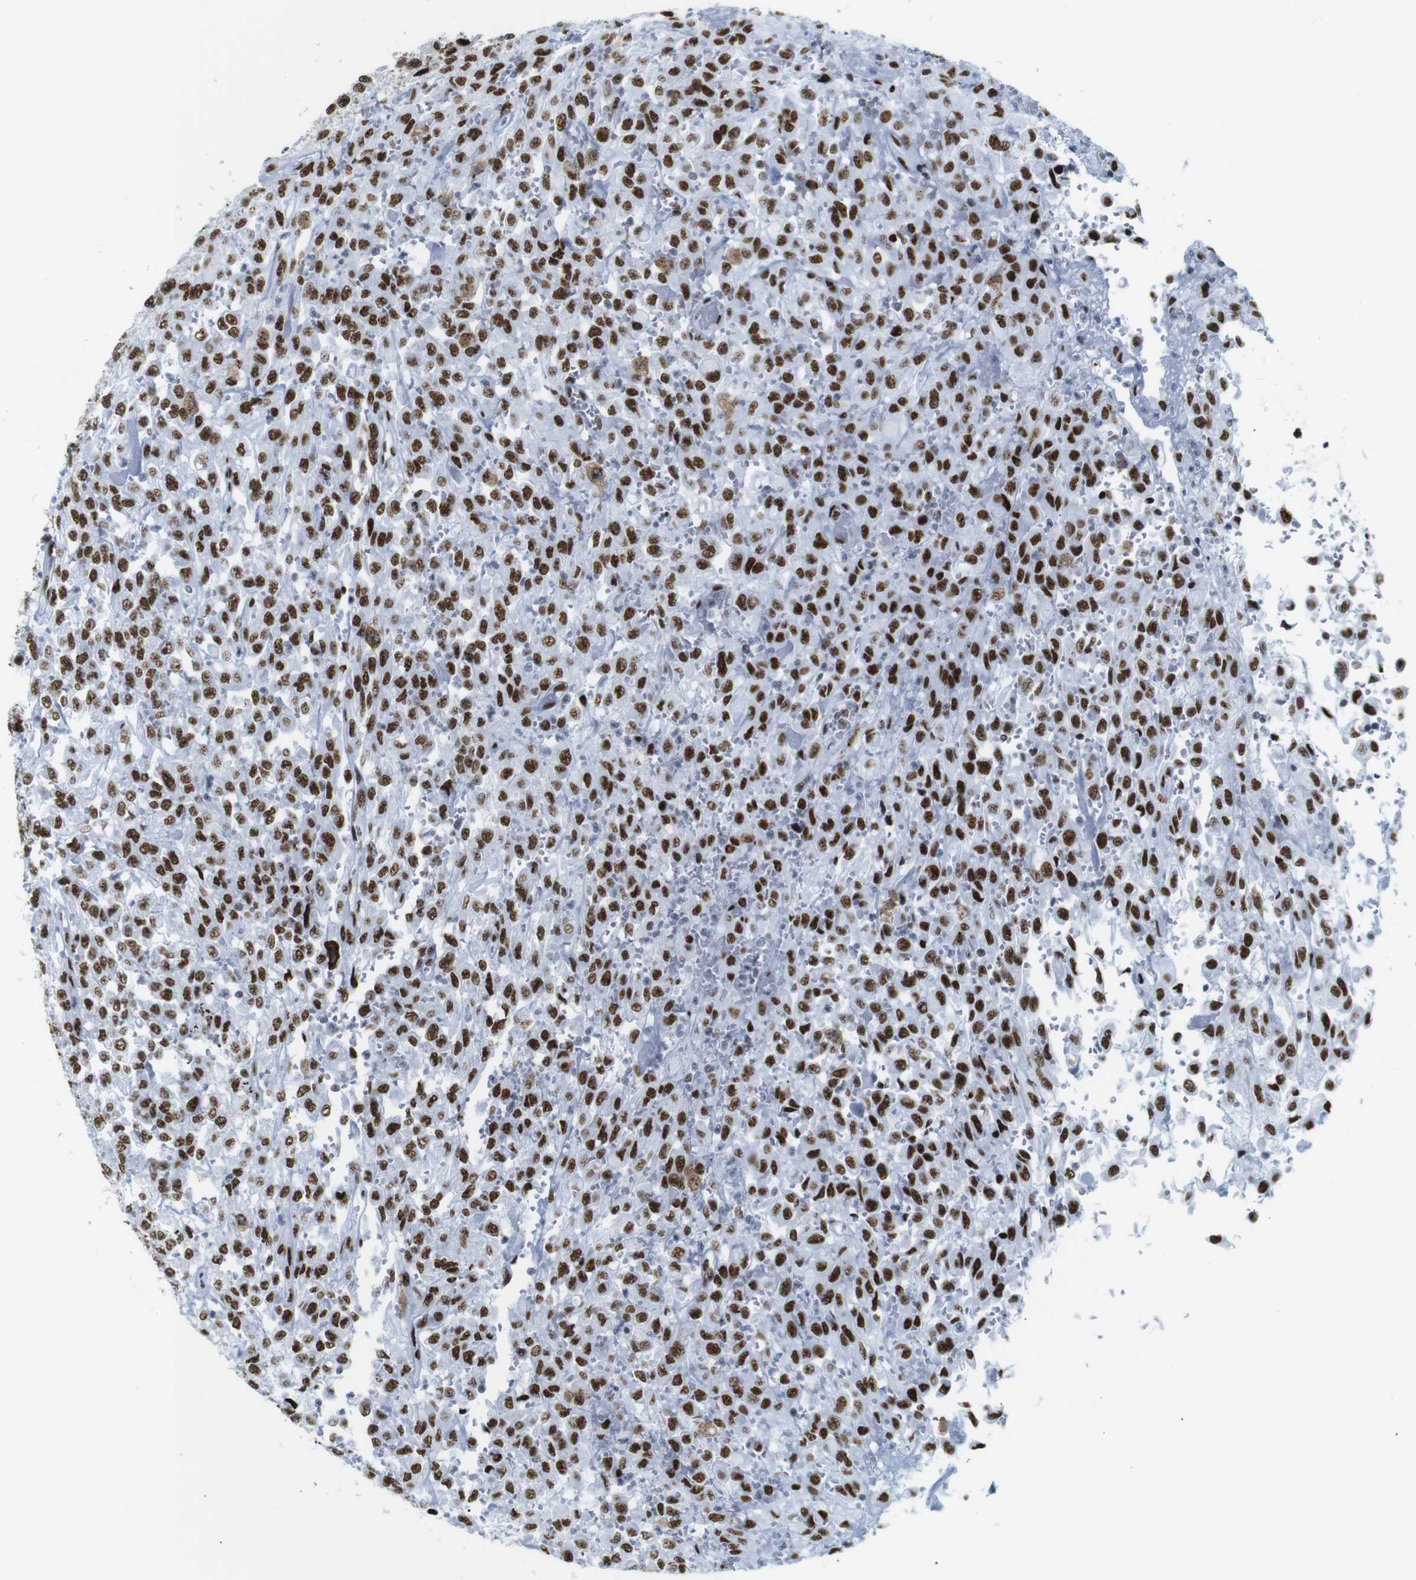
{"staining": {"intensity": "strong", "quantity": ">75%", "location": "nuclear"}, "tissue": "urothelial cancer", "cell_type": "Tumor cells", "image_type": "cancer", "snomed": [{"axis": "morphology", "description": "Urothelial carcinoma, High grade"}, {"axis": "topography", "description": "Urinary bladder"}], "caption": "DAB (3,3'-diaminobenzidine) immunohistochemical staining of human urothelial cancer demonstrates strong nuclear protein staining in approximately >75% of tumor cells. Immunohistochemistry stains the protein of interest in brown and the nuclei are stained blue.", "gene": "TRA2B", "patient": {"sex": "male", "age": 46}}